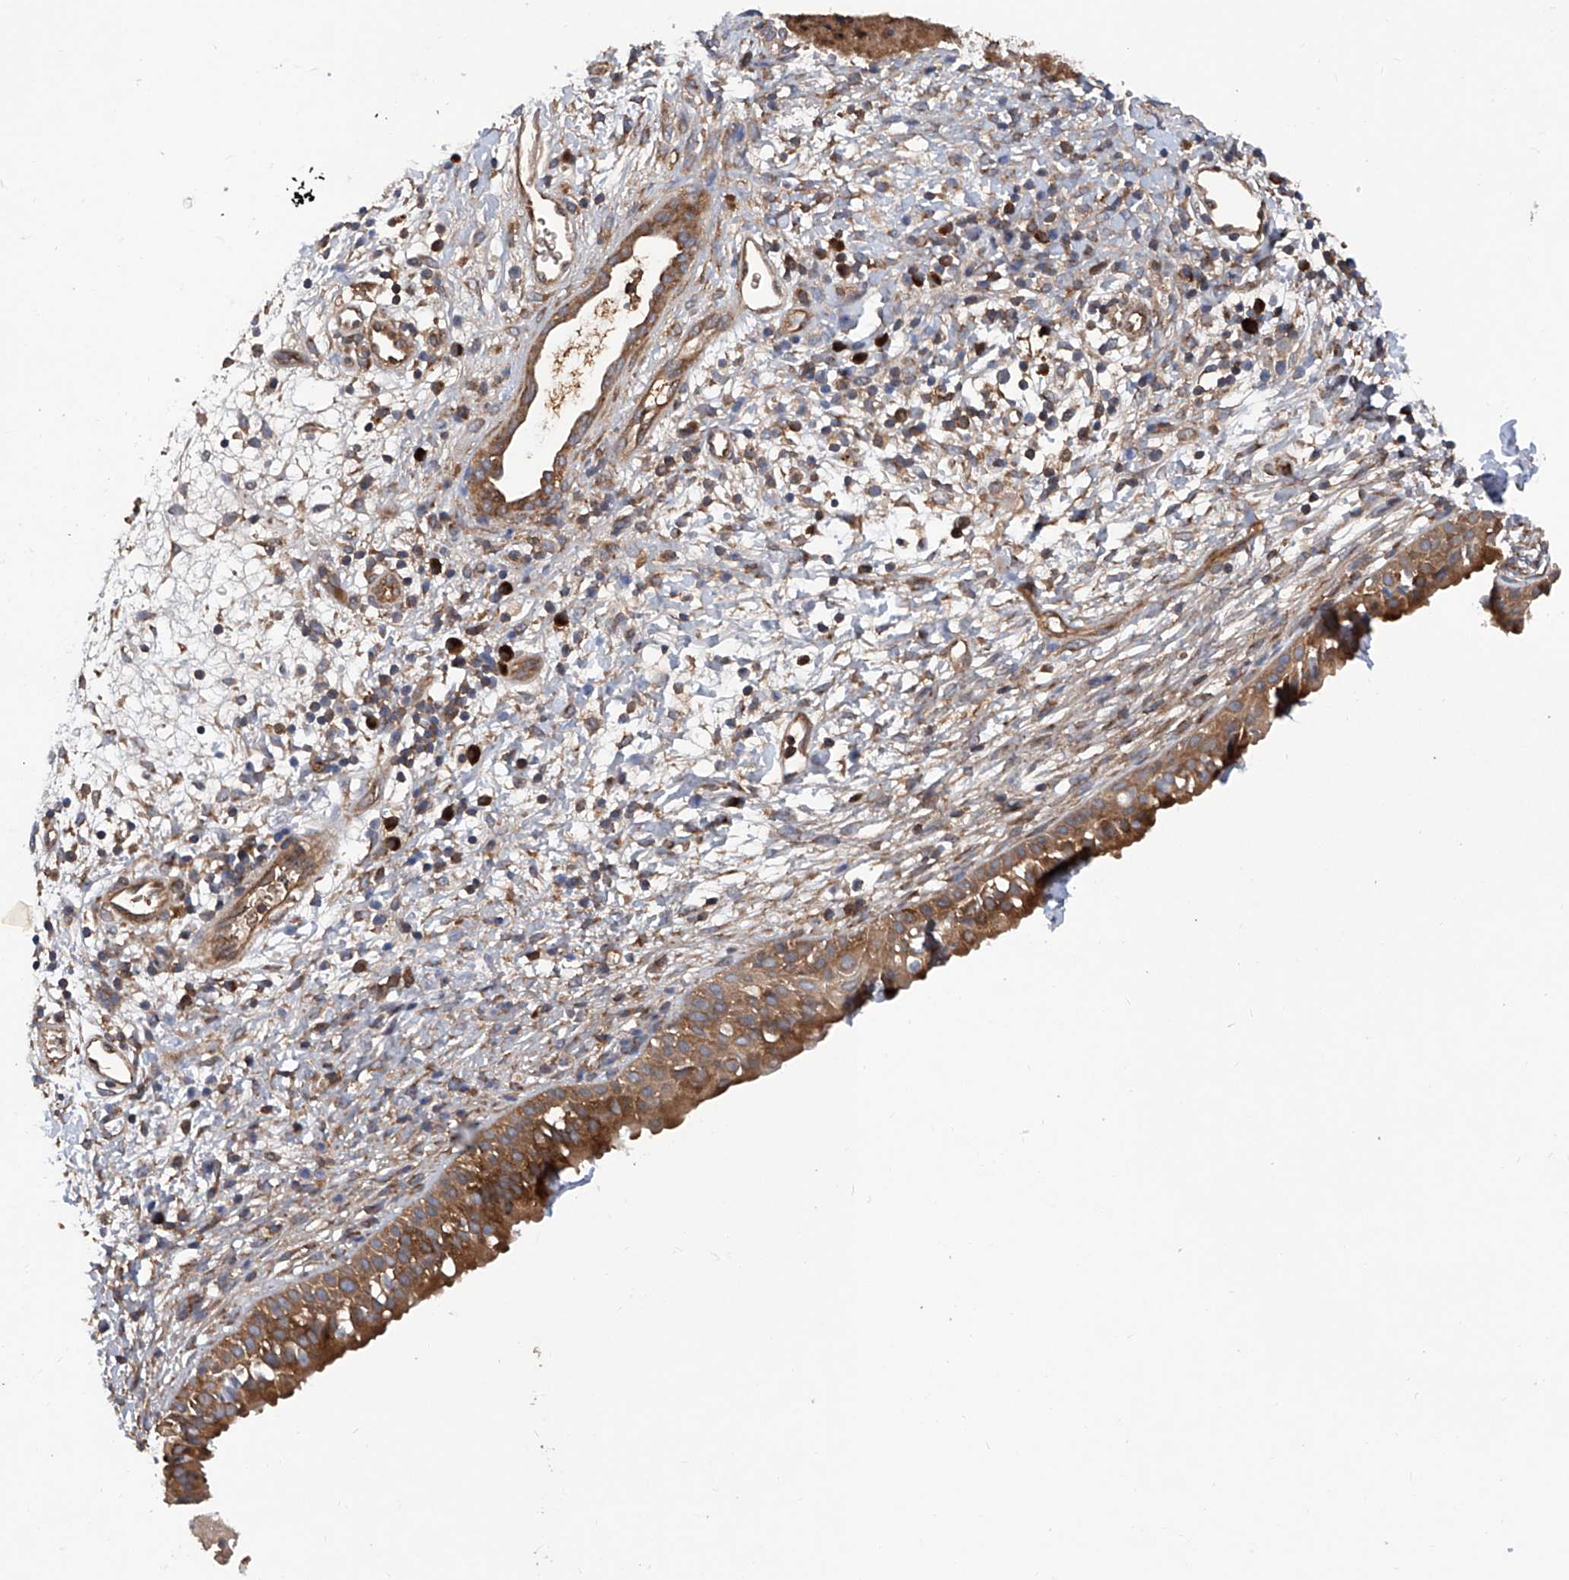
{"staining": {"intensity": "strong", "quantity": ">75%", "location": "cytoplasmic/membranous"}, "tissue": "nasopharynx", "cell_type": "Respiratory epithelial cells", "image_type": "normal", "snomed": [{"axis": "morphology", "description": "Normal tissue, NOS"}, {"axis": "topography", "description": "Nasopharynx"}], "caption": "Strong cytoplasmic/membranous expression is seen in about >75% of respiratory epithelial cells in unremarkable nasopharynx. Immunohistochemistry stains the protein of interest in brown and the nuclei are stained blue.", "gene": "ASCC3", "patient": {"sex": "male", "age": 22}}